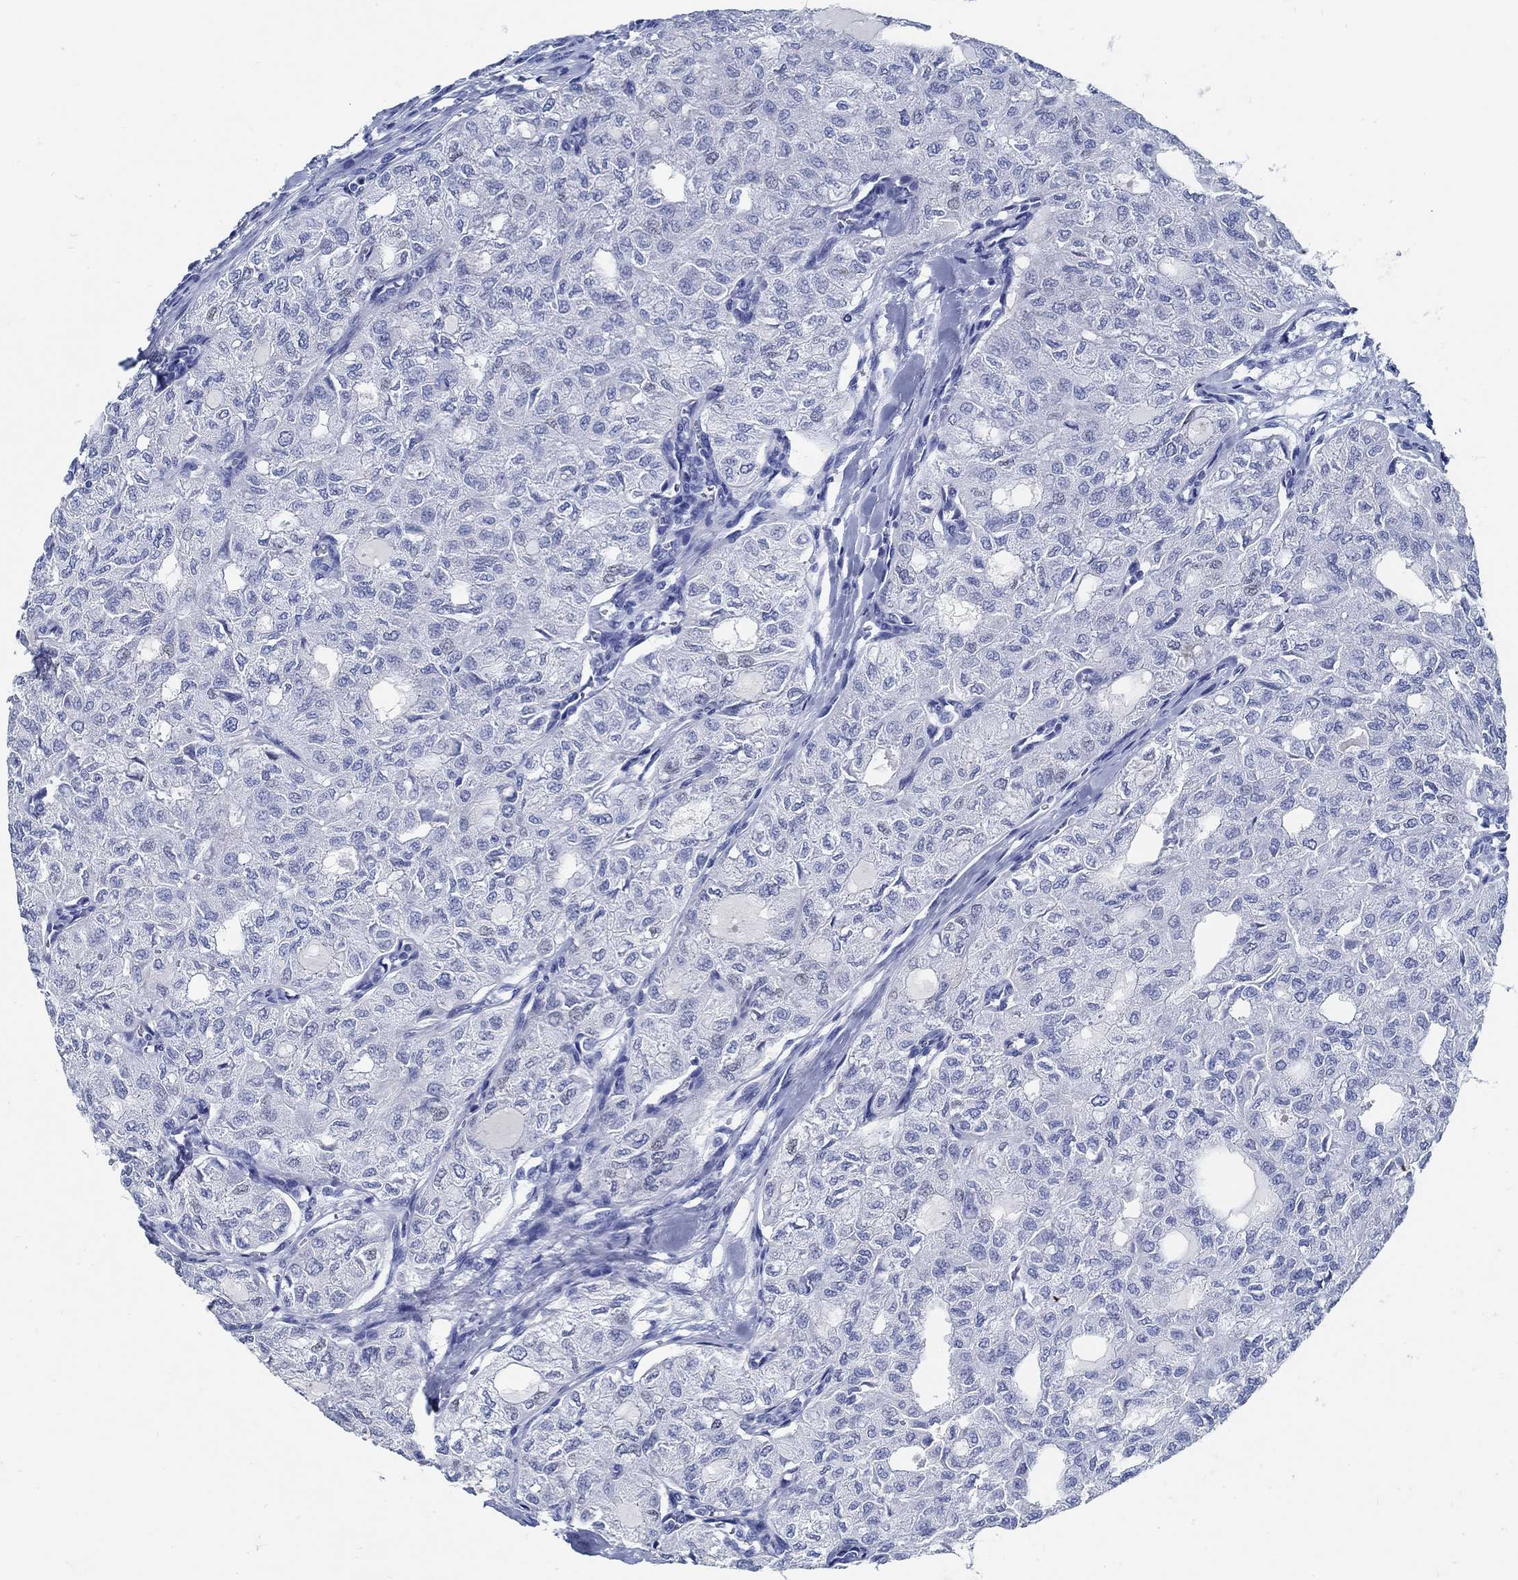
{"staining": {"intensity": "negative", "quantity": "none", "location": "none"}, "tissue": "thyroid cancer", "cell_type": "Tumor cells", "image_type": "cancer", "snomed": [{"axis": "morphology", "description": "Follicular adenoma carcinoma, NOS"}, {"axis": "topography", "description": "Thyroid gland"}], "caption": "Tumor cells are negative for protein expression in human follicular adenoma carcinoma (thyroid).", "gene": "SLC45A1", "patient": {"sex": "male", "age": 75}}